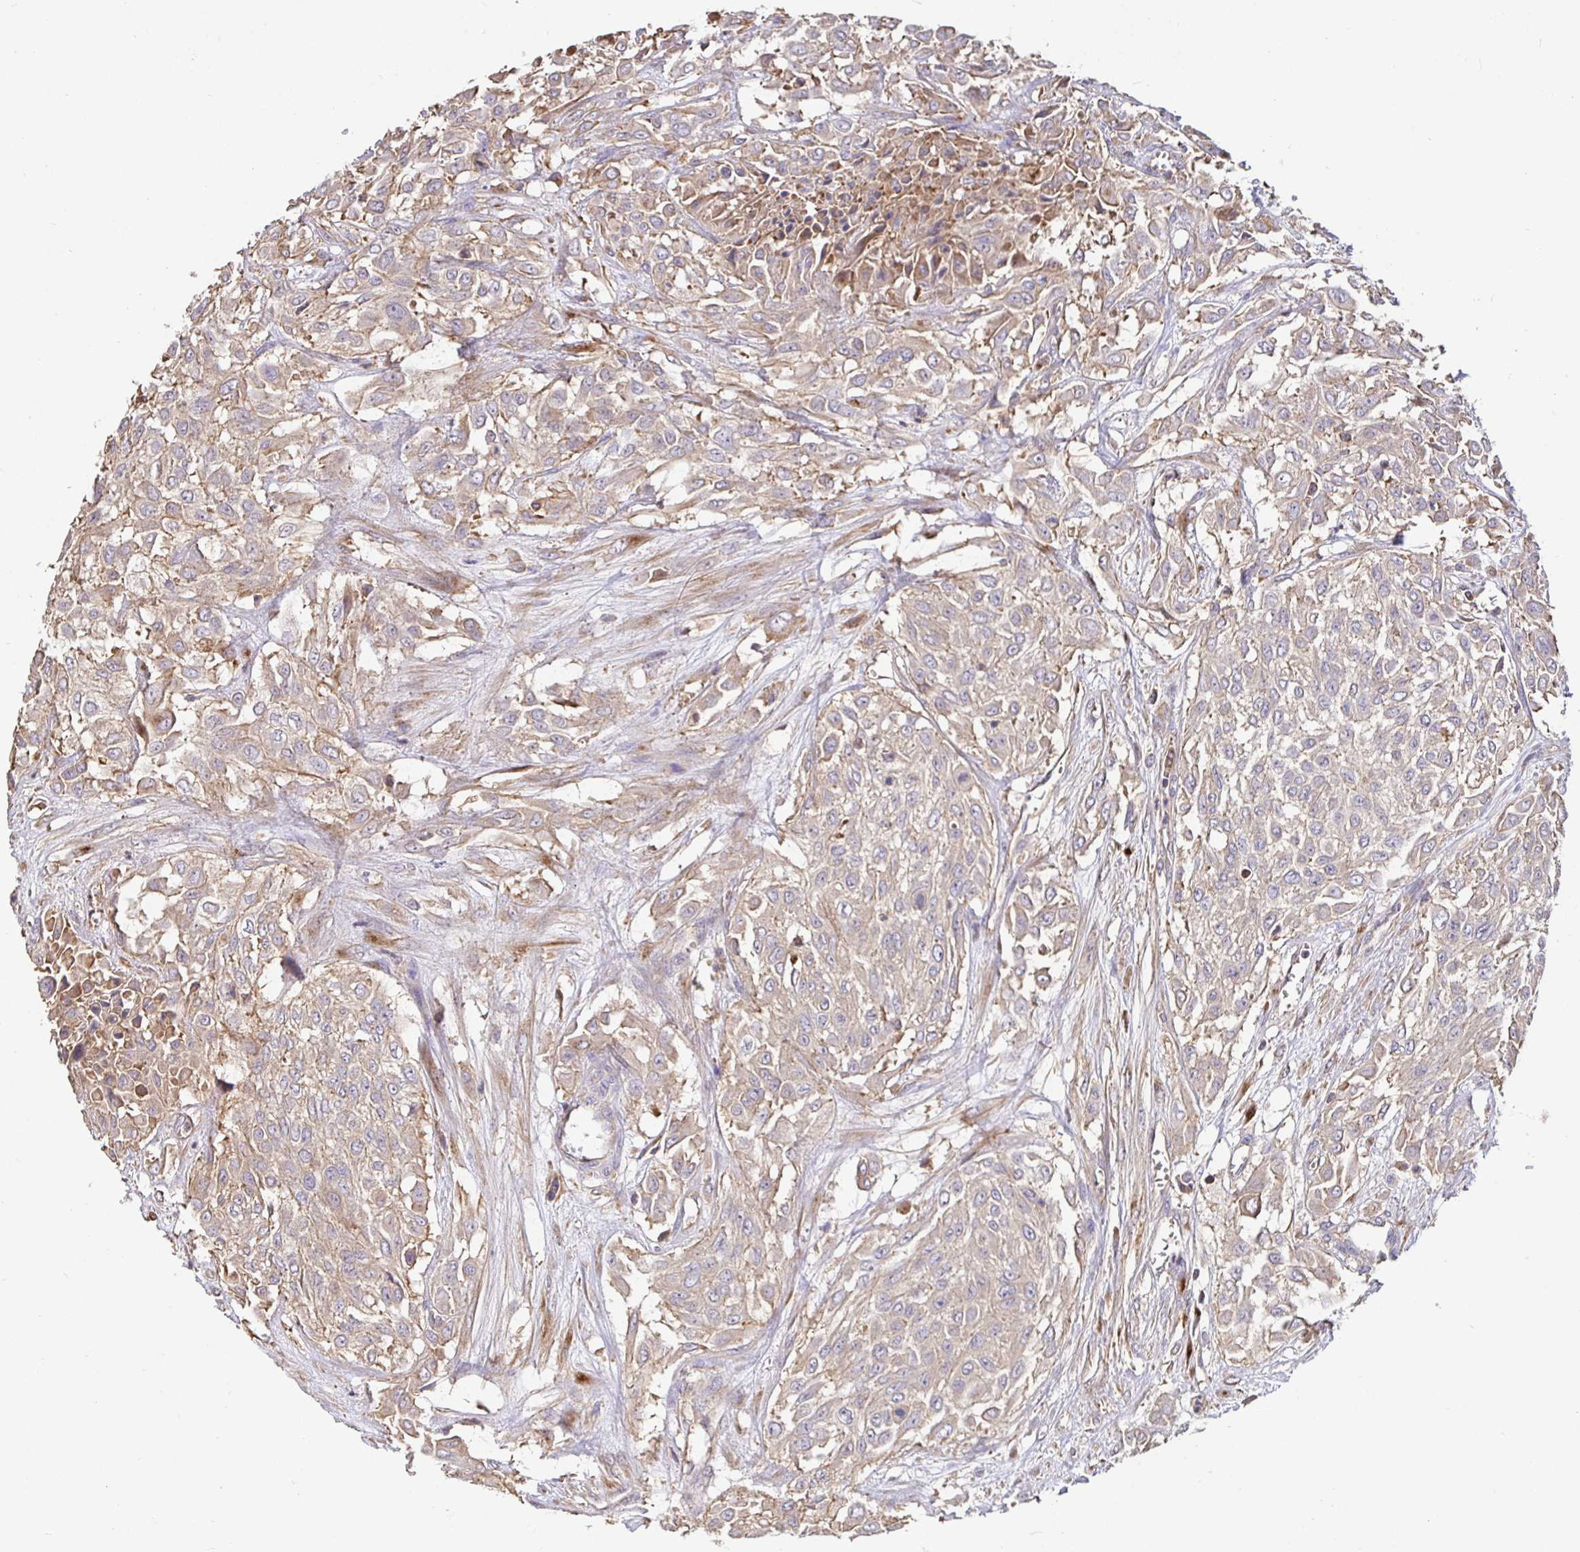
{"staining": {"intensity": "weak", "quantity": ">75%", "location": "cytoplasmic/membranous"}, "tissue": "urothelial cancer", "cell_type": "Tumor cells", "image_type": "cancer", "snomed": [{"axis": "morphology", "description": "Urothelial carcinoma, High grade"}, {"axis": "topography", "description": "Urinary bladder"}], "caption": "Immunohistochemical staining of human urothelial cancer displays low levels of weak cytoplasmic/membranous staining in about >75% of tumor cells. (IHC, brightfield microscopy, high magnification).", "gene": "C1QTNF7", "patient": {"sex": "male", "age": 57}}